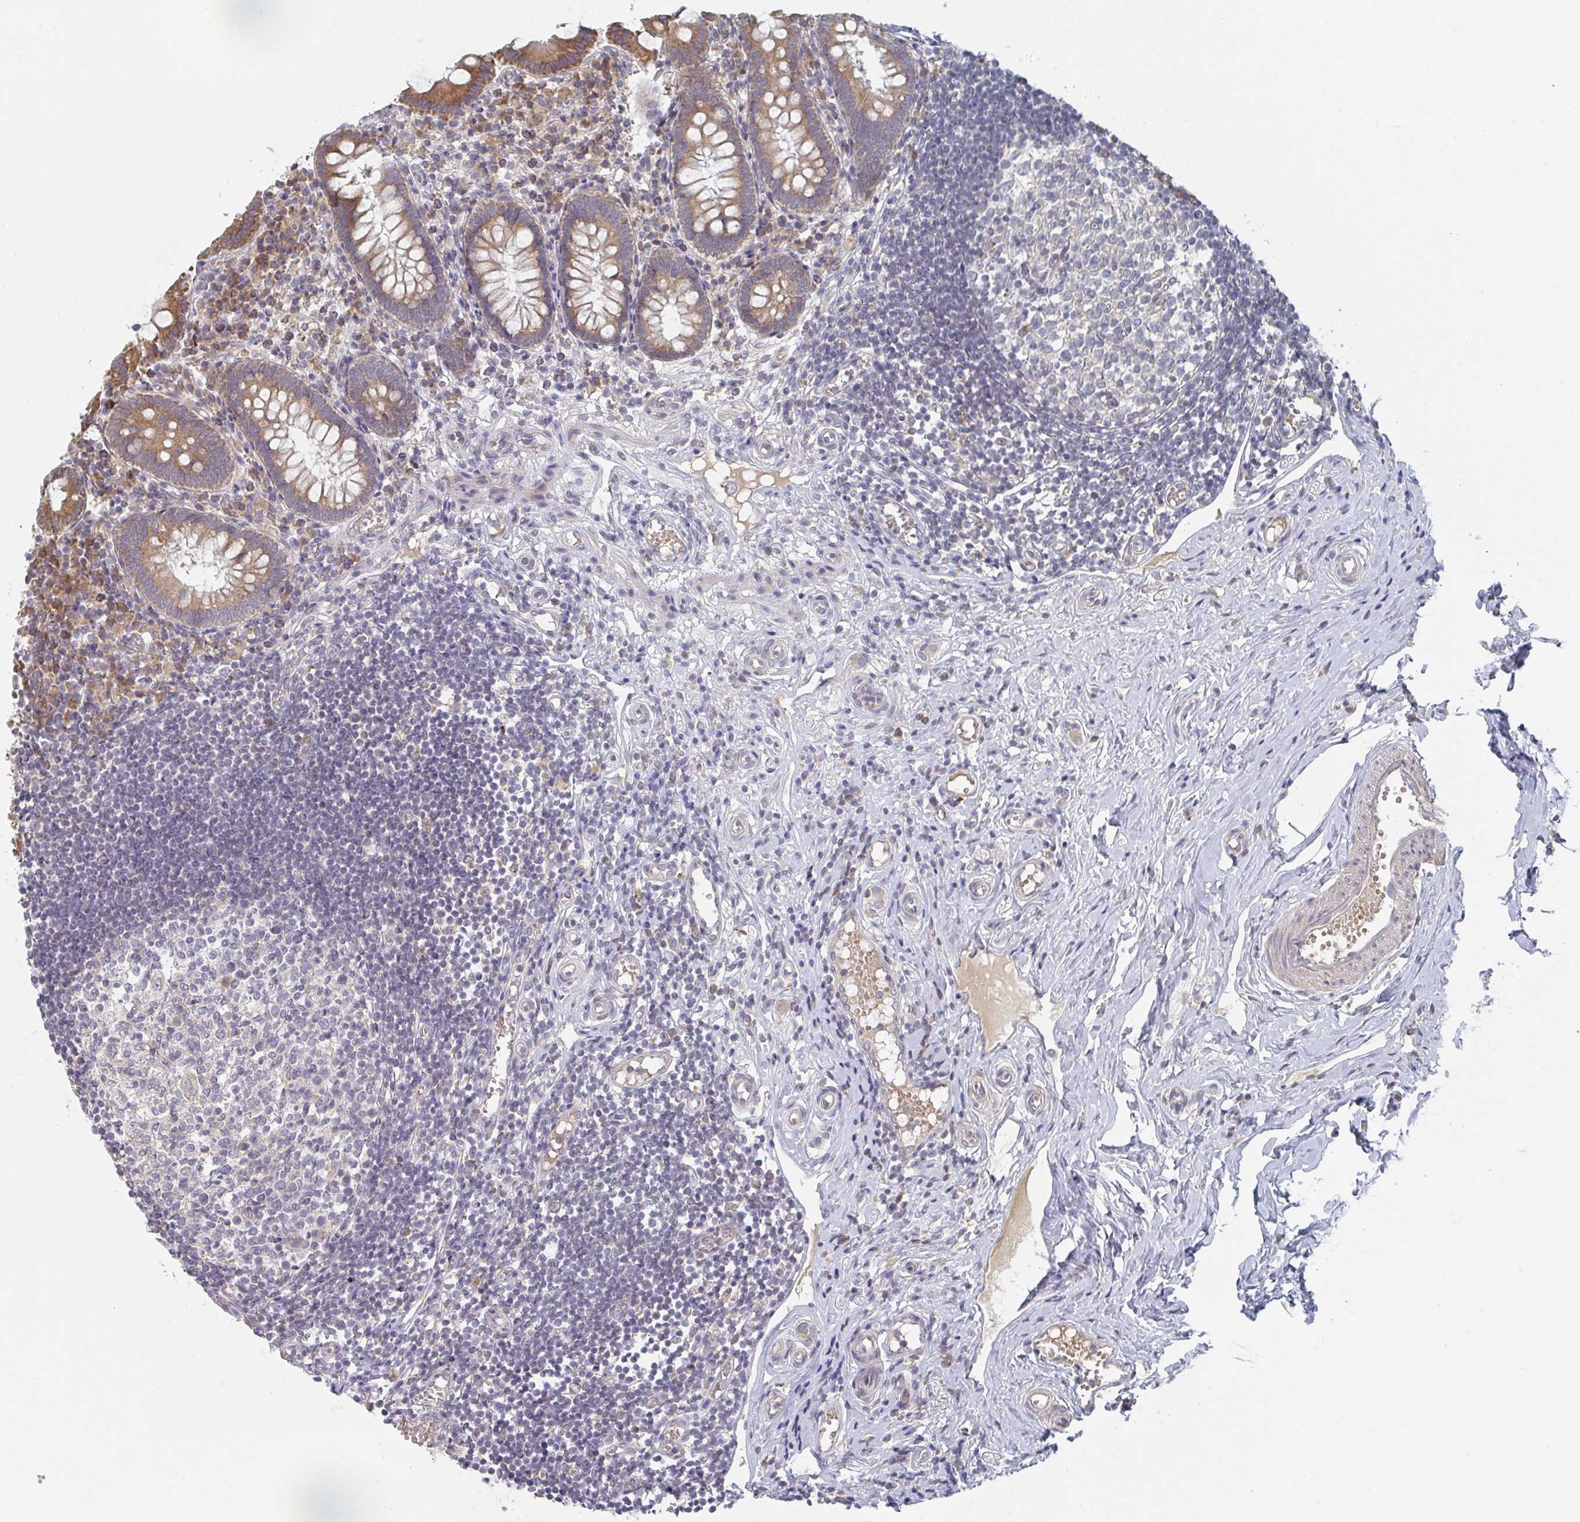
{"staining": {"intensity": "moderate", "quantity": ">75%", "location": "cytoplasmic/membranous"}, "tissue": "appendix", "cell_type": "Glandular cells", "image_type": "normal", "snomed": [{"axis": "morphology", "description": "Normal tissue, NOS"}, {"axis": "topography", "description": "Appendix"}], "caption": "High-magnification brightfield microscopy of benign appendix stained with DAB (brown) and counterstained with hematoxylin (blue). glandular cells exhibit moderate cytoplasmic/membranous positivity is present in about>75% of cells.", "gene": "ELOVL1", "patient": {"sex": "female", "age": 17}}